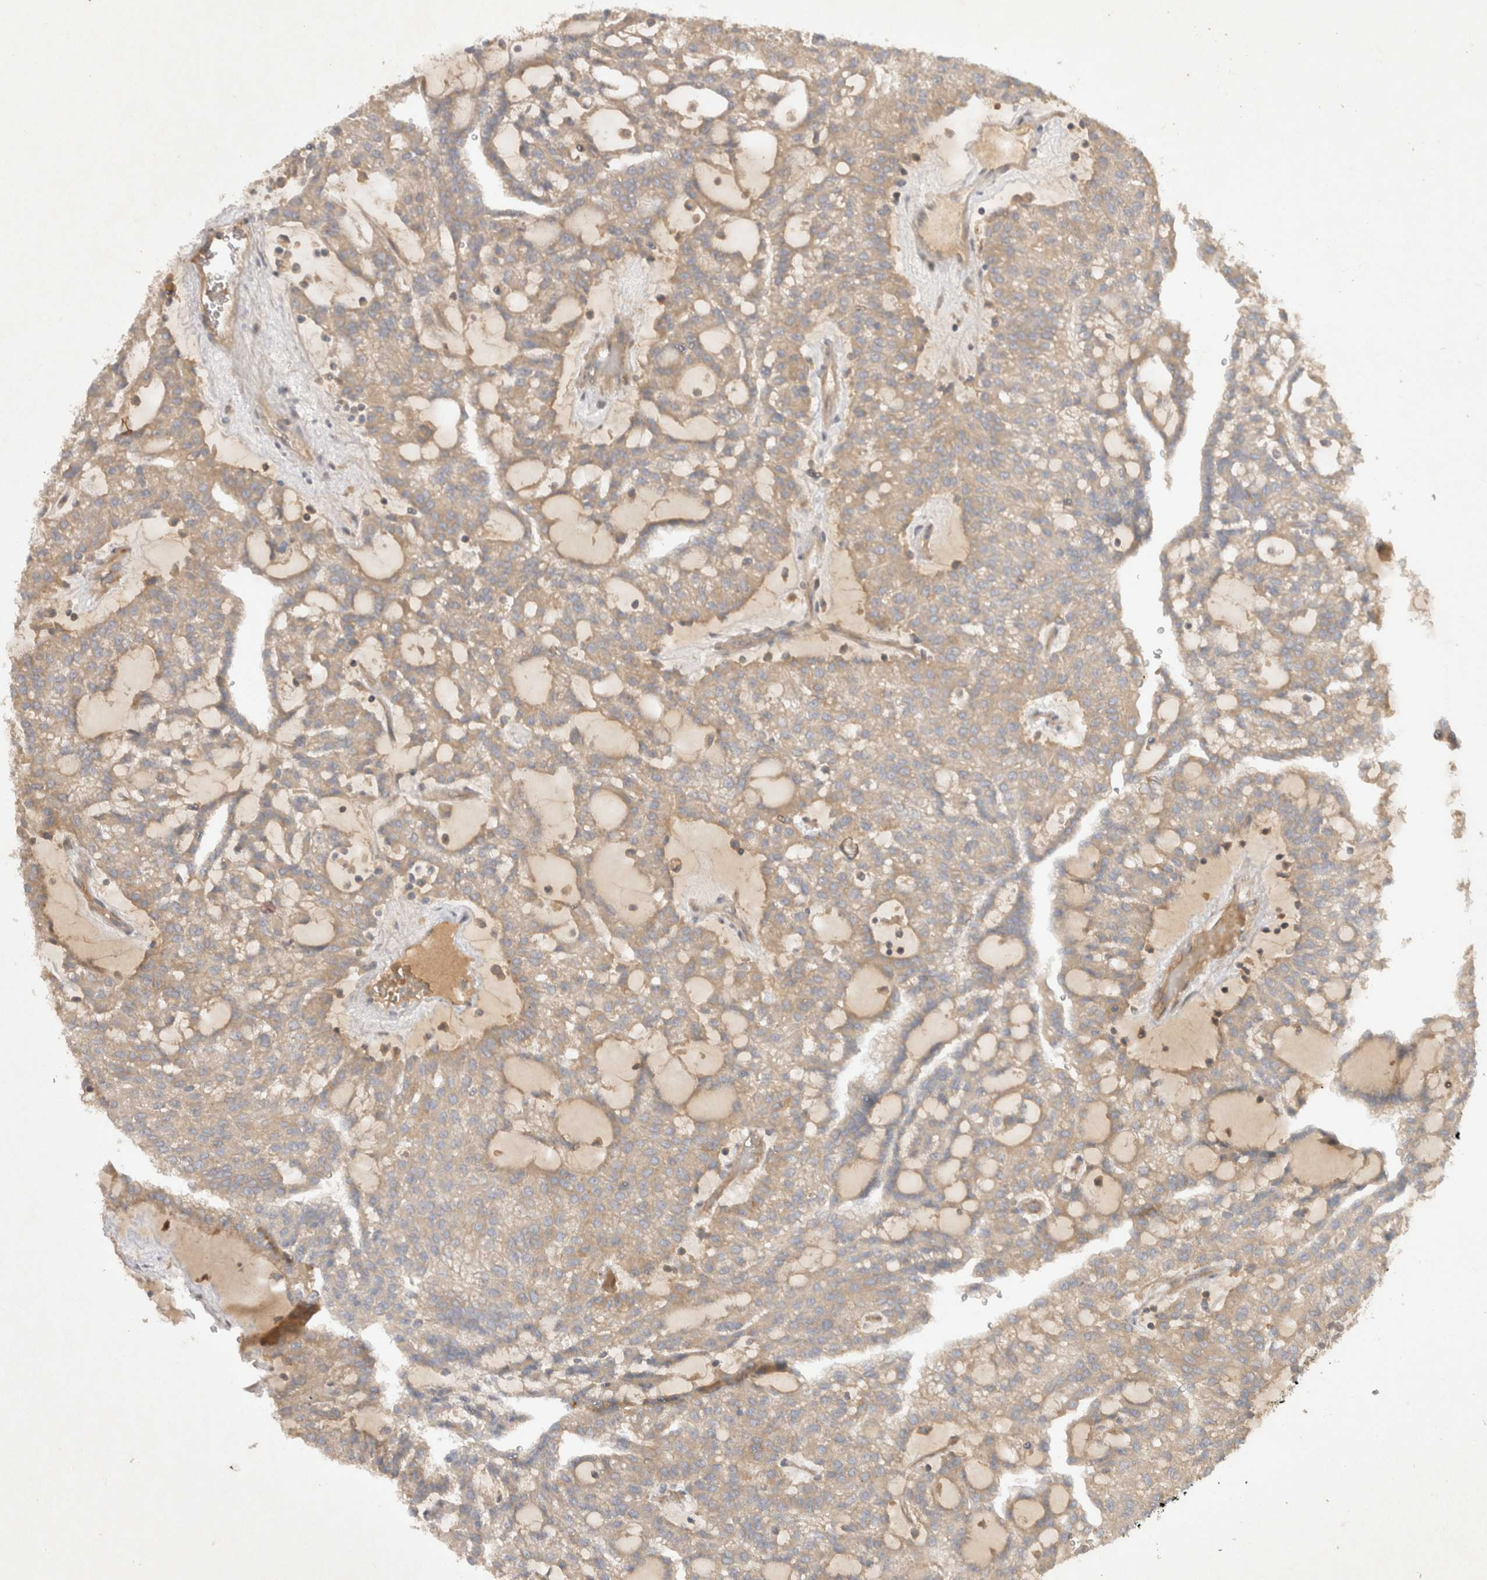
{"staining": {"intensity": "weak", "quantity": ">75%", "location": "cytoplasmic/membranous"}, "tissue": "renal cancer", "cell_type": "Tumor cells", "image_type": "cancer", "snomed": [{"axis": "morphology", "description": "Adenocarcinoma, NOS"}, {"axis": "topography", "description": "Kidney"}], "caption": "Protein staining by immunohistochemistry (IHC) exhibits weak cytoplasmic/membranous expression in approximately >75% of tumor cells in renal cancer.", "gene": "PPP1R42", "patient": {"sex": "male", "age": 63}}